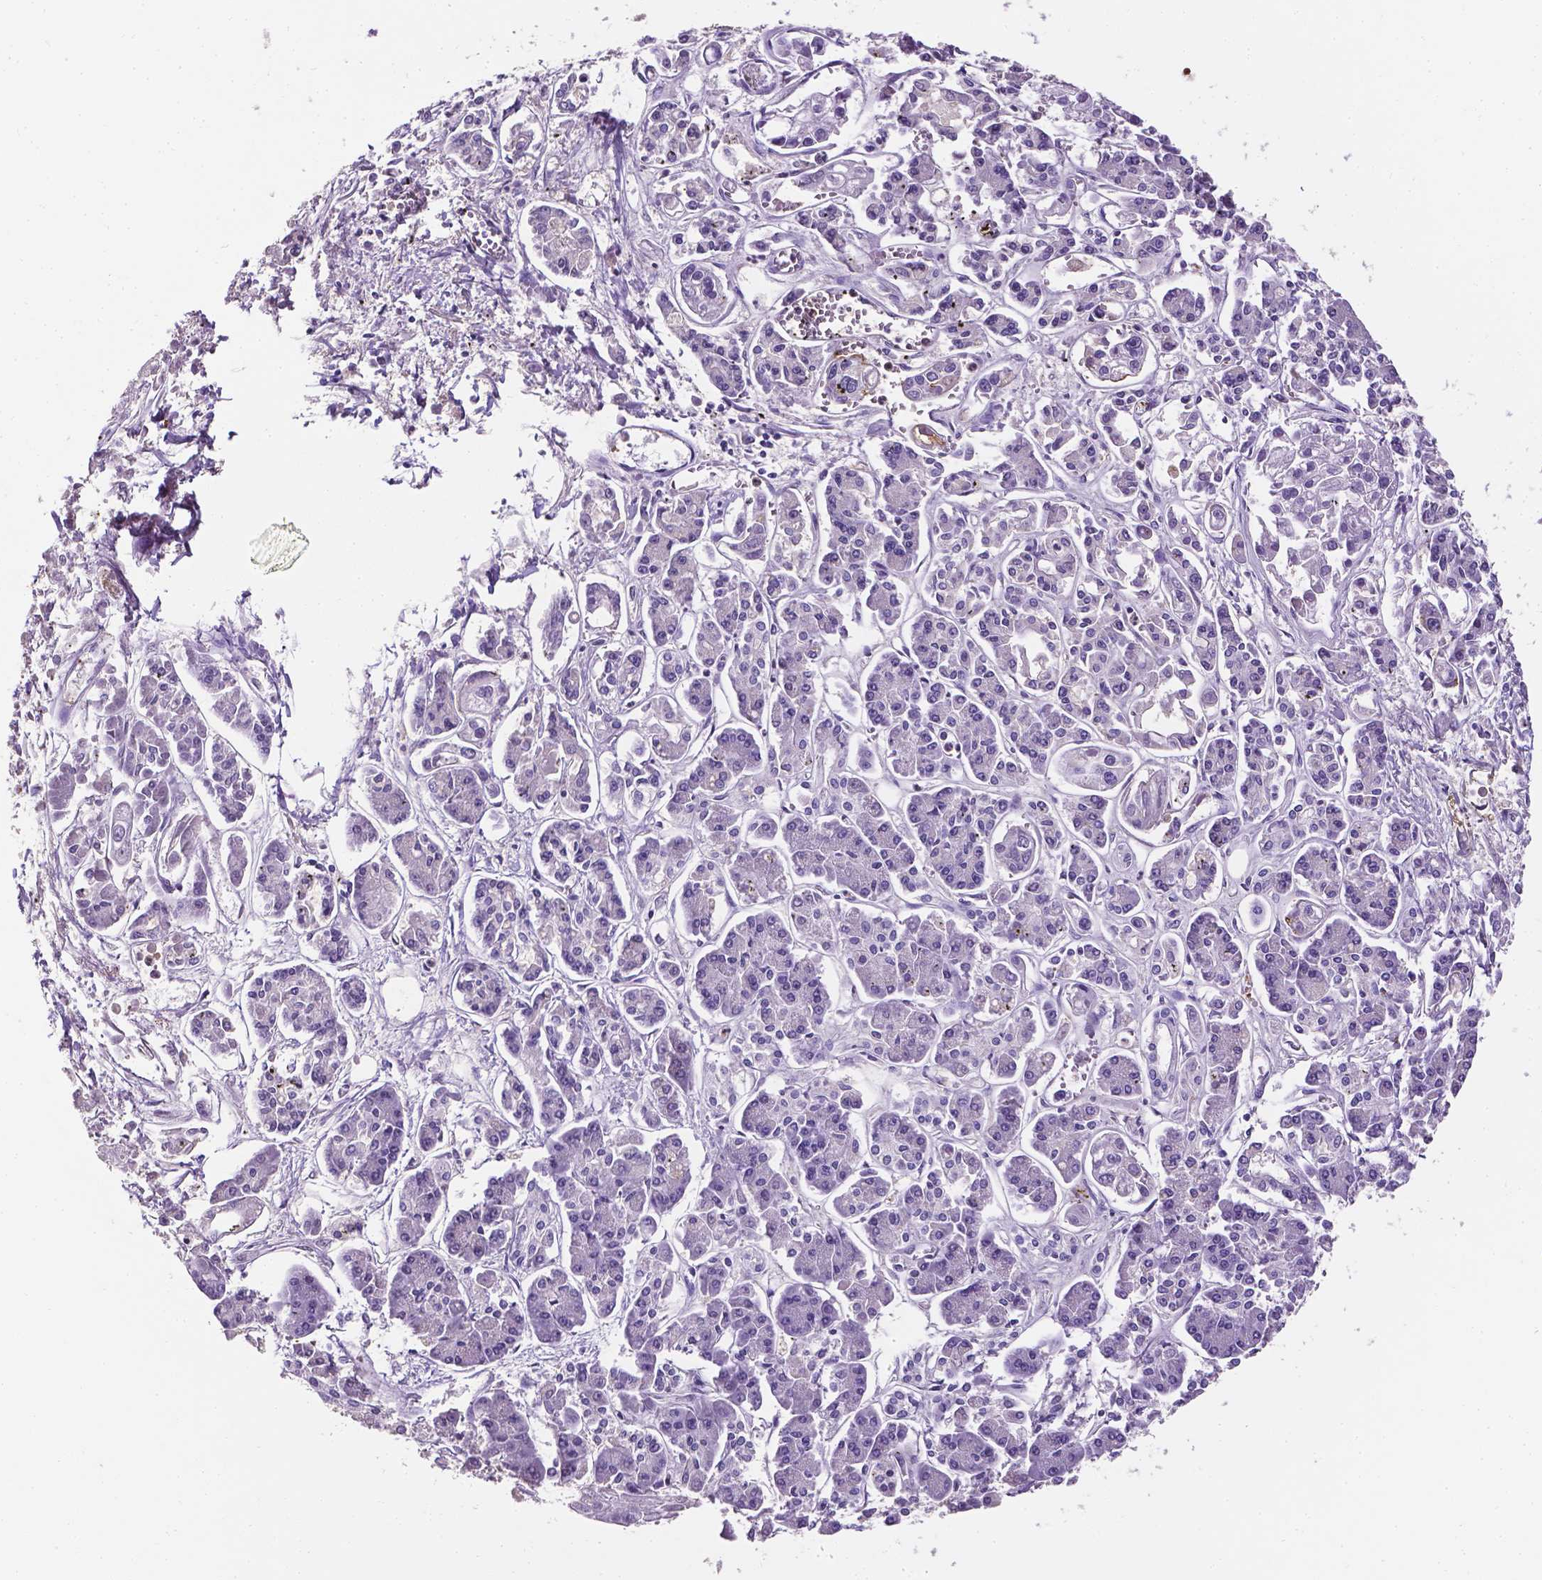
{"staining": {"intensity": "negative", "quantity": "none", "location": "none"}, "tissue": "pancreatic cancer", "cell_type": "Tumor cells", "image_type": "cancer", "snomed": [{"axis": "morphology", "description": "Adenocarcinoma, NOS"}, {"axis": "topography", "description": "Pancreas"}], "caption": "Micrograph shows no significant protein staining in tumor cells of pancreatic cancer. (DAB IHC, high magnification).", "gene": "APOE", "patient": {"sex": "male", "age": 85}}